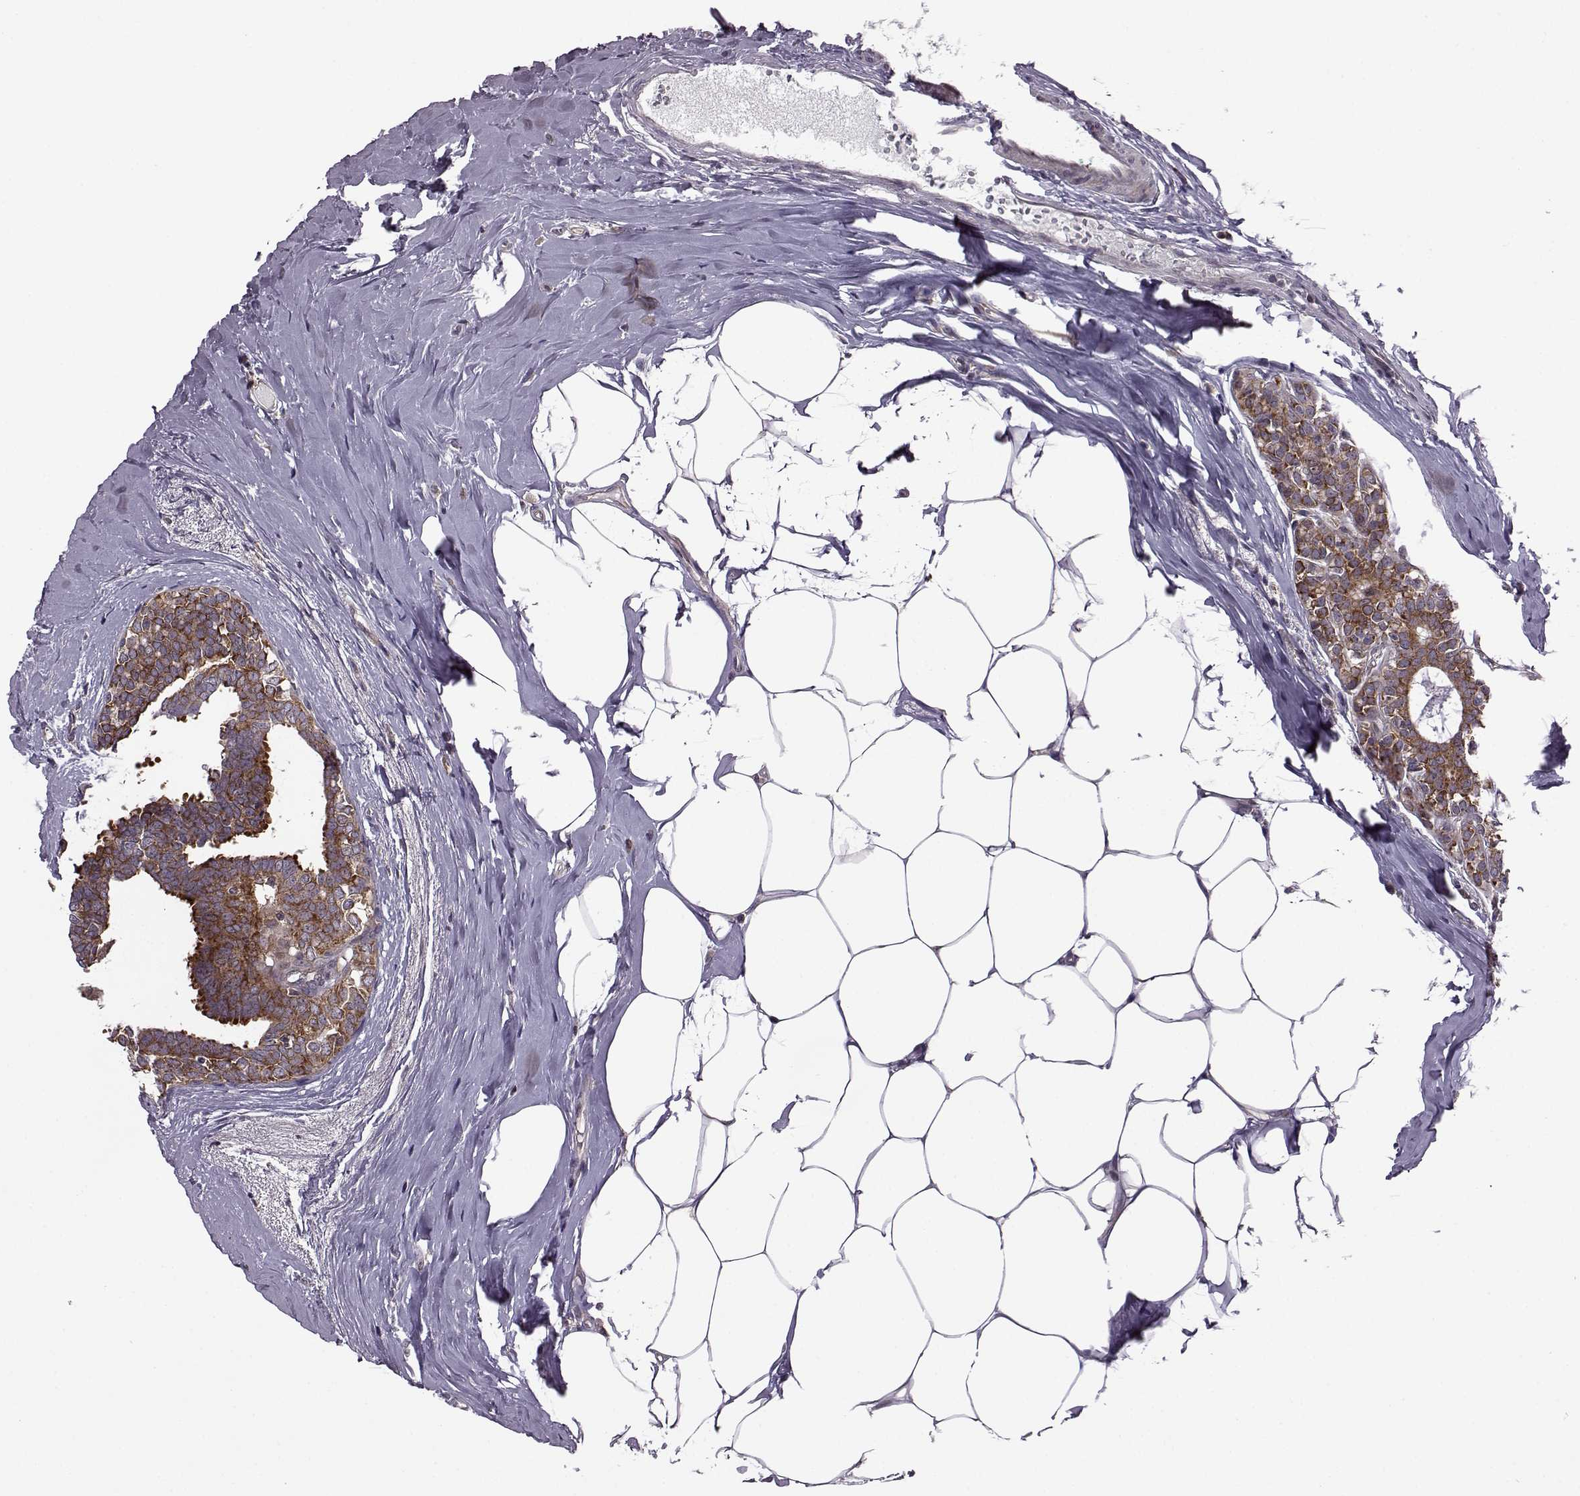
{"staining": {"intensity": "strong", "quantity": ">75%", "location": "cytoplasmic/membranous"}, "tissue": "breast cancer", "cell_type": "Tumor cells", "image_type": "cancer", "snomed": [{"axis": "morphology", "description": "Intraductal carcinoma, in situ"}, {"axis": "morphology", "description": "Duct carcinoma"}, {"axis": "morphology", "description": "Lobular carcinoma, in situ"}, {"axis": "topography", "description": "Breast"}], "caption": "A photomicrograph of human breast cancer stained for a protein exhibits strong cytoplasmic/membranous brown staining in tumor cells. (DAB IHC, brown staining for protein, blue staining for nuclei).", "gene": "URI1", "patient": {"sex": "female", "age": 44}}